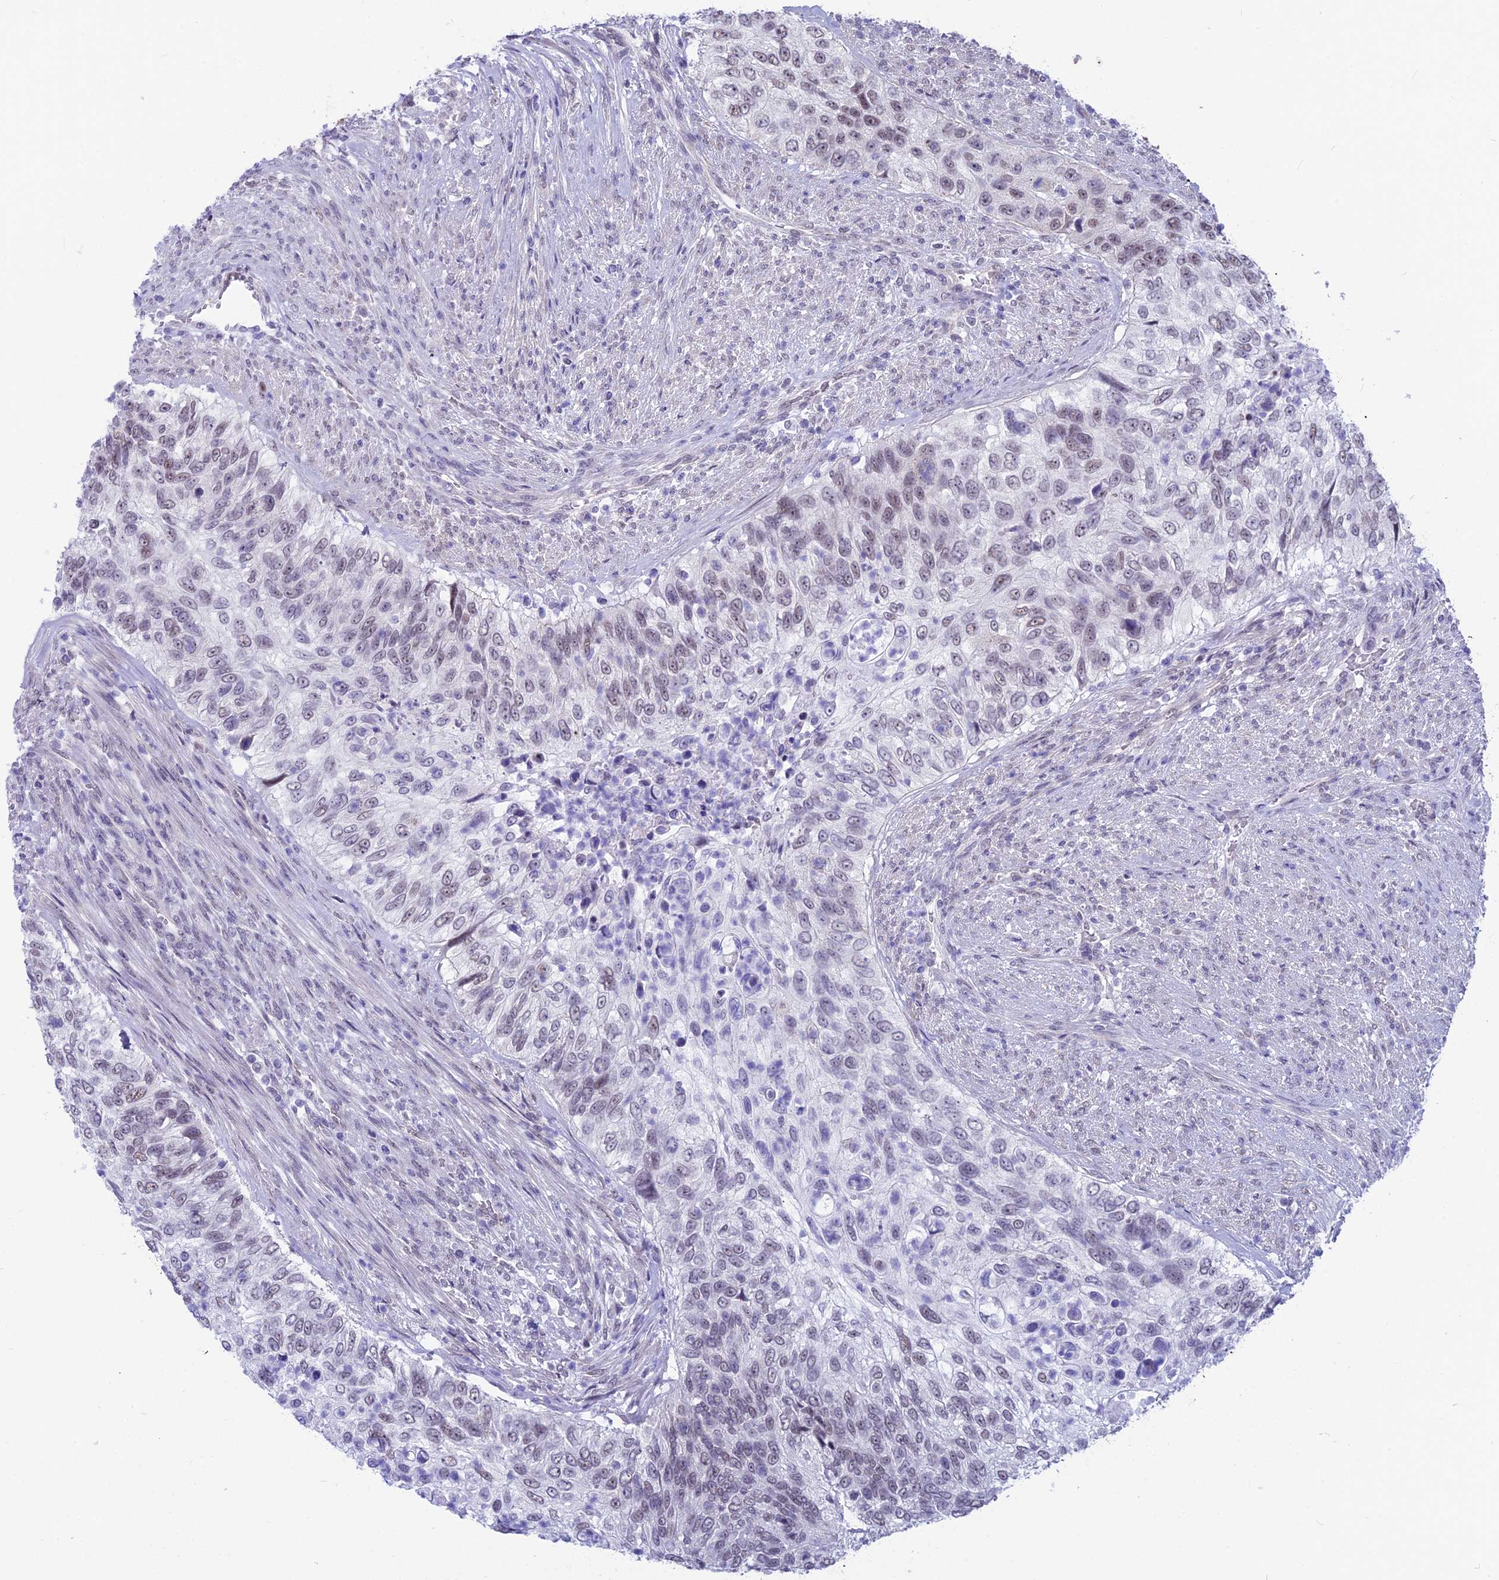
{"staining": {"intensity": "weak", "quantity": "<25%", "location": "nuclear"}, "tissue": "urothelial cancer", "cell_type": "Tumor cells", "image_type": "cancer", "snomed": [{"axis": "morphology", "description": "Urothelial carcinoma, High grade"}, {"axis": "topography", "description": "Urinary bladder"}], "caption": "A high-resolution histopathology image shows immunohistochemistry (IHC) staining of urothelial cancer, which reveals no significant positivity in tumor cells.", "gene": "SRSF5", "patient": {"sex": "female", "age": 60}}